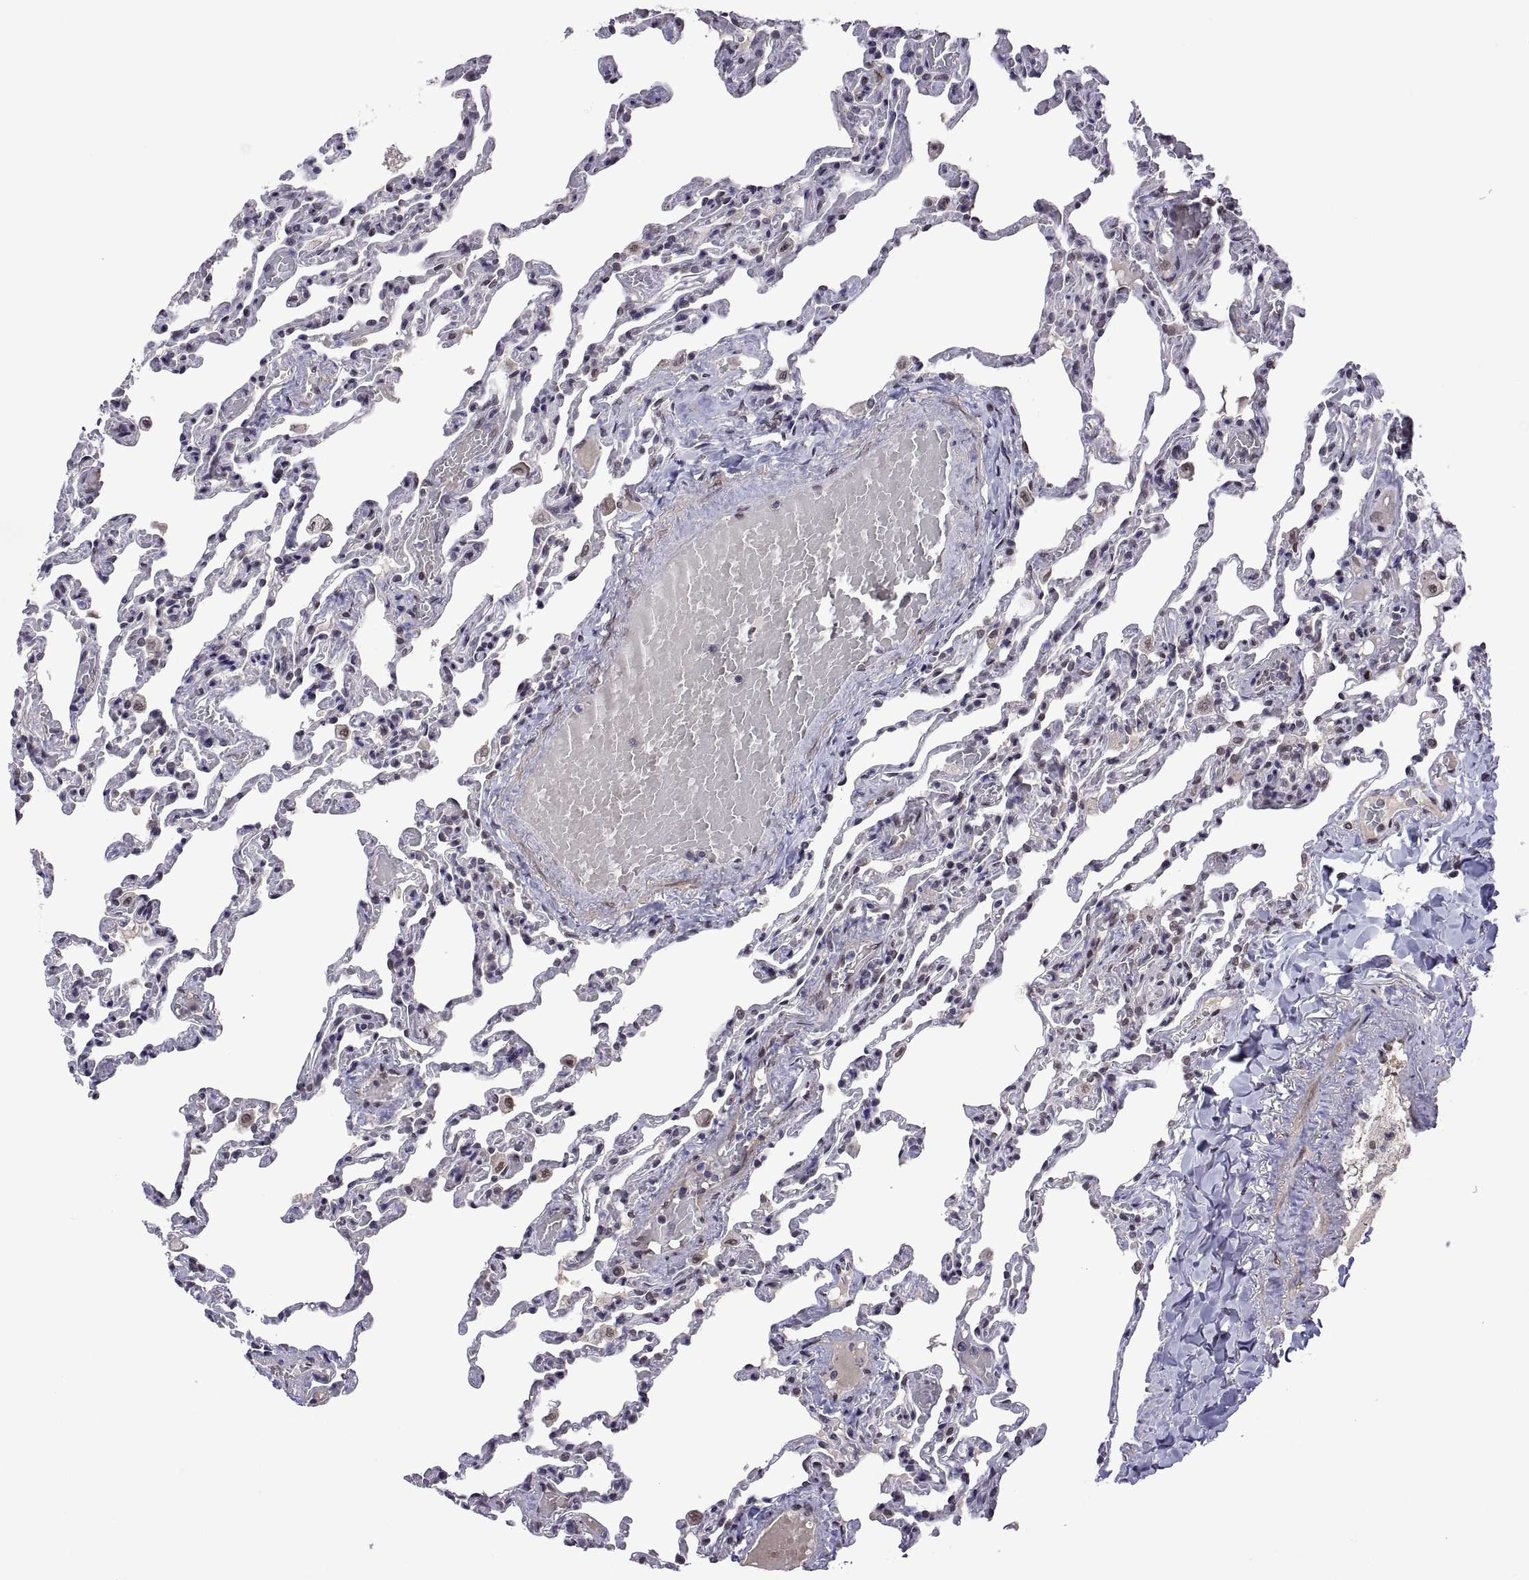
{"staining": {"intensity": "weak", "quantity": "25%-75%", "location": "nuclear"}, "tissue": "lung", "cell_type": "Alveolar cells", "image_type": "normal", "snomed": [{"axis": "morphology", "description": "Normal tissue, NOS"}, {"axis": "topography", "description": "Lung"}], "caption": "DAB immunohistochemical staining of normal human lung exhibits weak nuclear protein positivity in about 25%-75% of alveolar cells. (Stains: DAB in brown, nuclei in blue, Microscopy: brightfield microscopy at high magnification).", "gene": "NR4A1", "patient": {"sex": "female", "age": 43}}